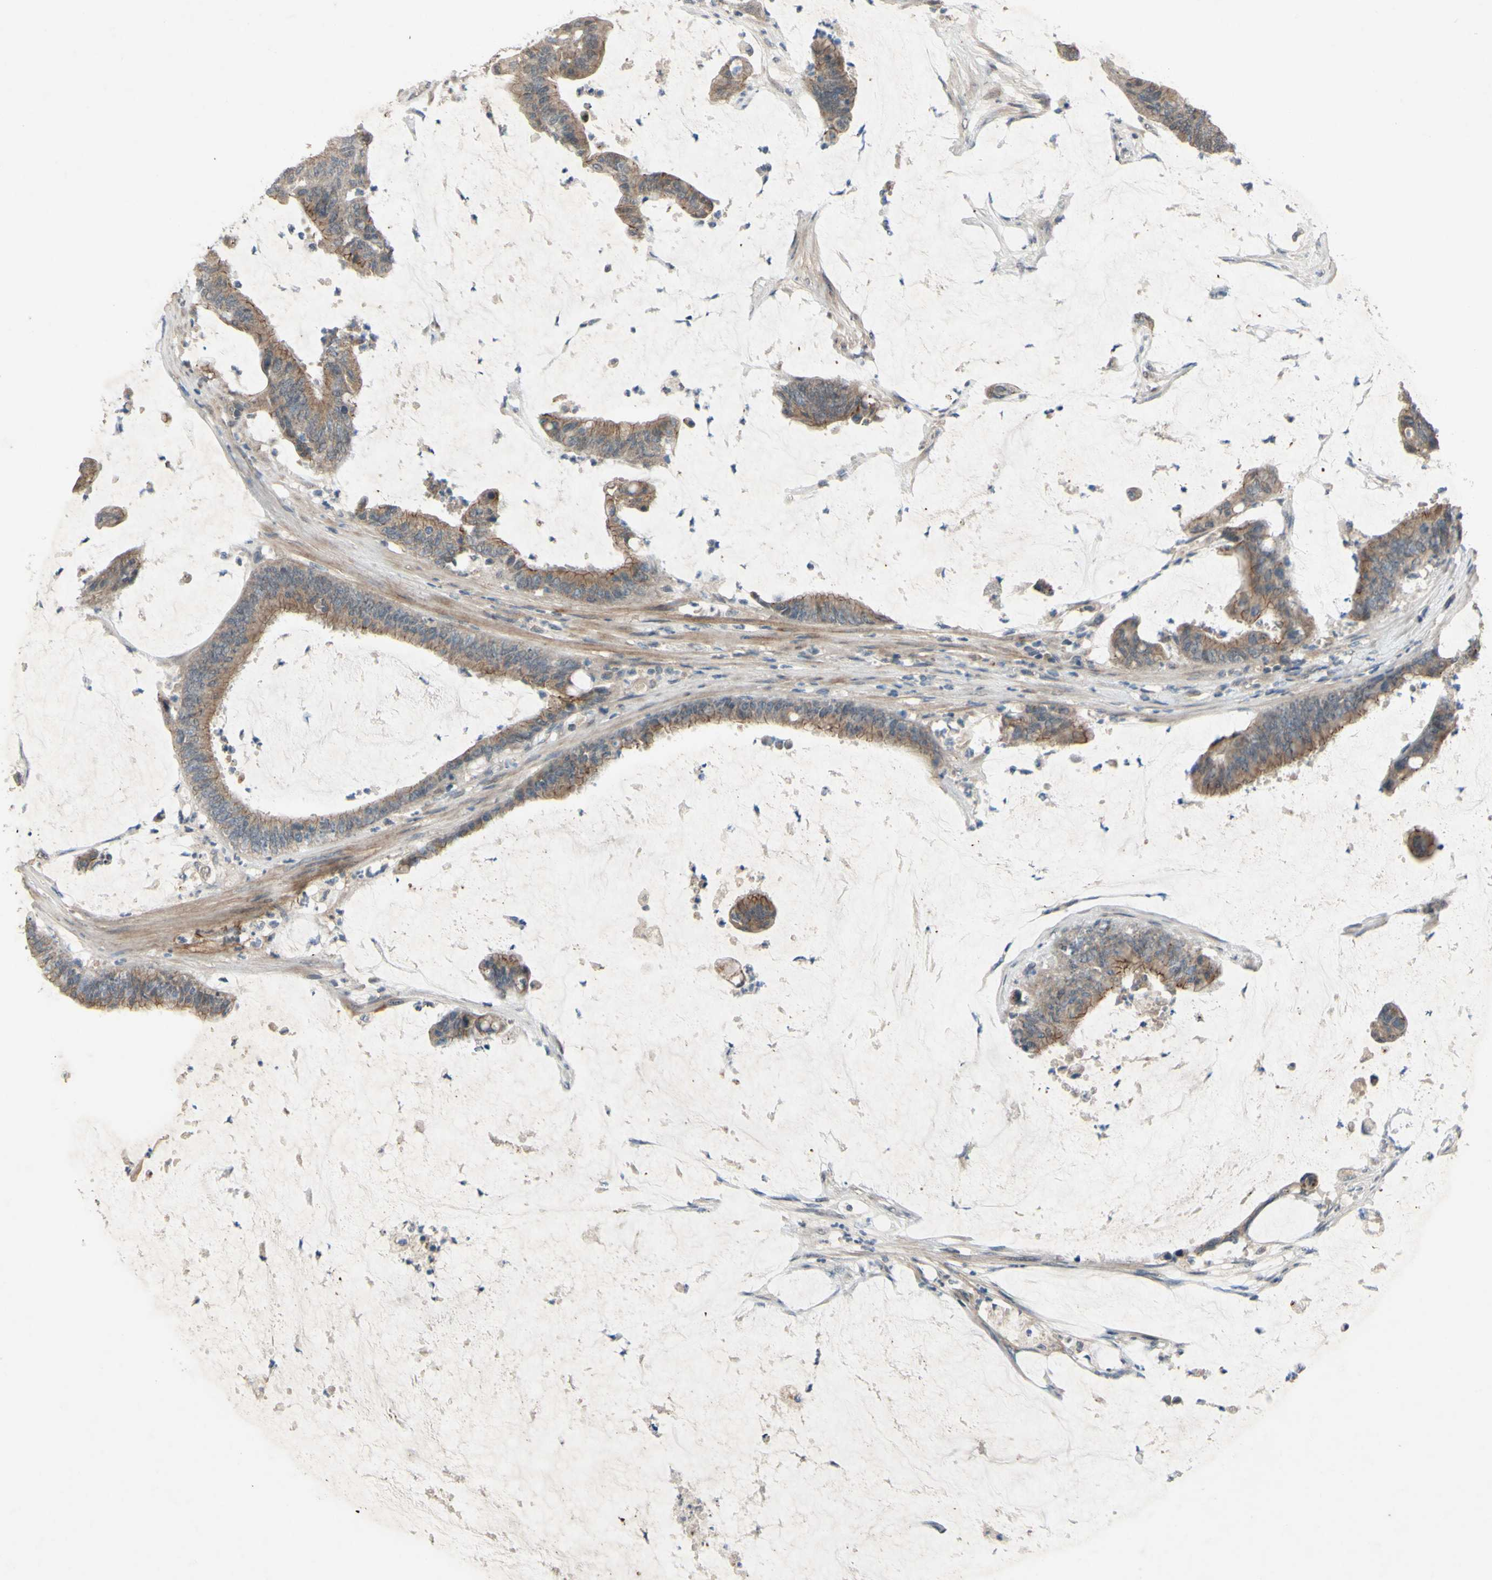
{"staining": {"intensity": "moderate", "quantity": ">75%", "location": "cytoplasmic/membranous"}, "tissue": "colorectal cancer", "cell_type": "Tumor cells", "image_type": "cancer", "snomed": [{"axis": "morphology", "description": "Adenocarcinoma, NOS"}, {"axis": "topography", "description": "Rectum"}], "caption": "Moderate cytoplasmic/membranous expression for a protein is appreciated in approximately >75% of tumor cells of colorectal cancer using immunohistochemistry.", "gene": "CDCP1", "patient": {"sex": "female", "age": 66}}